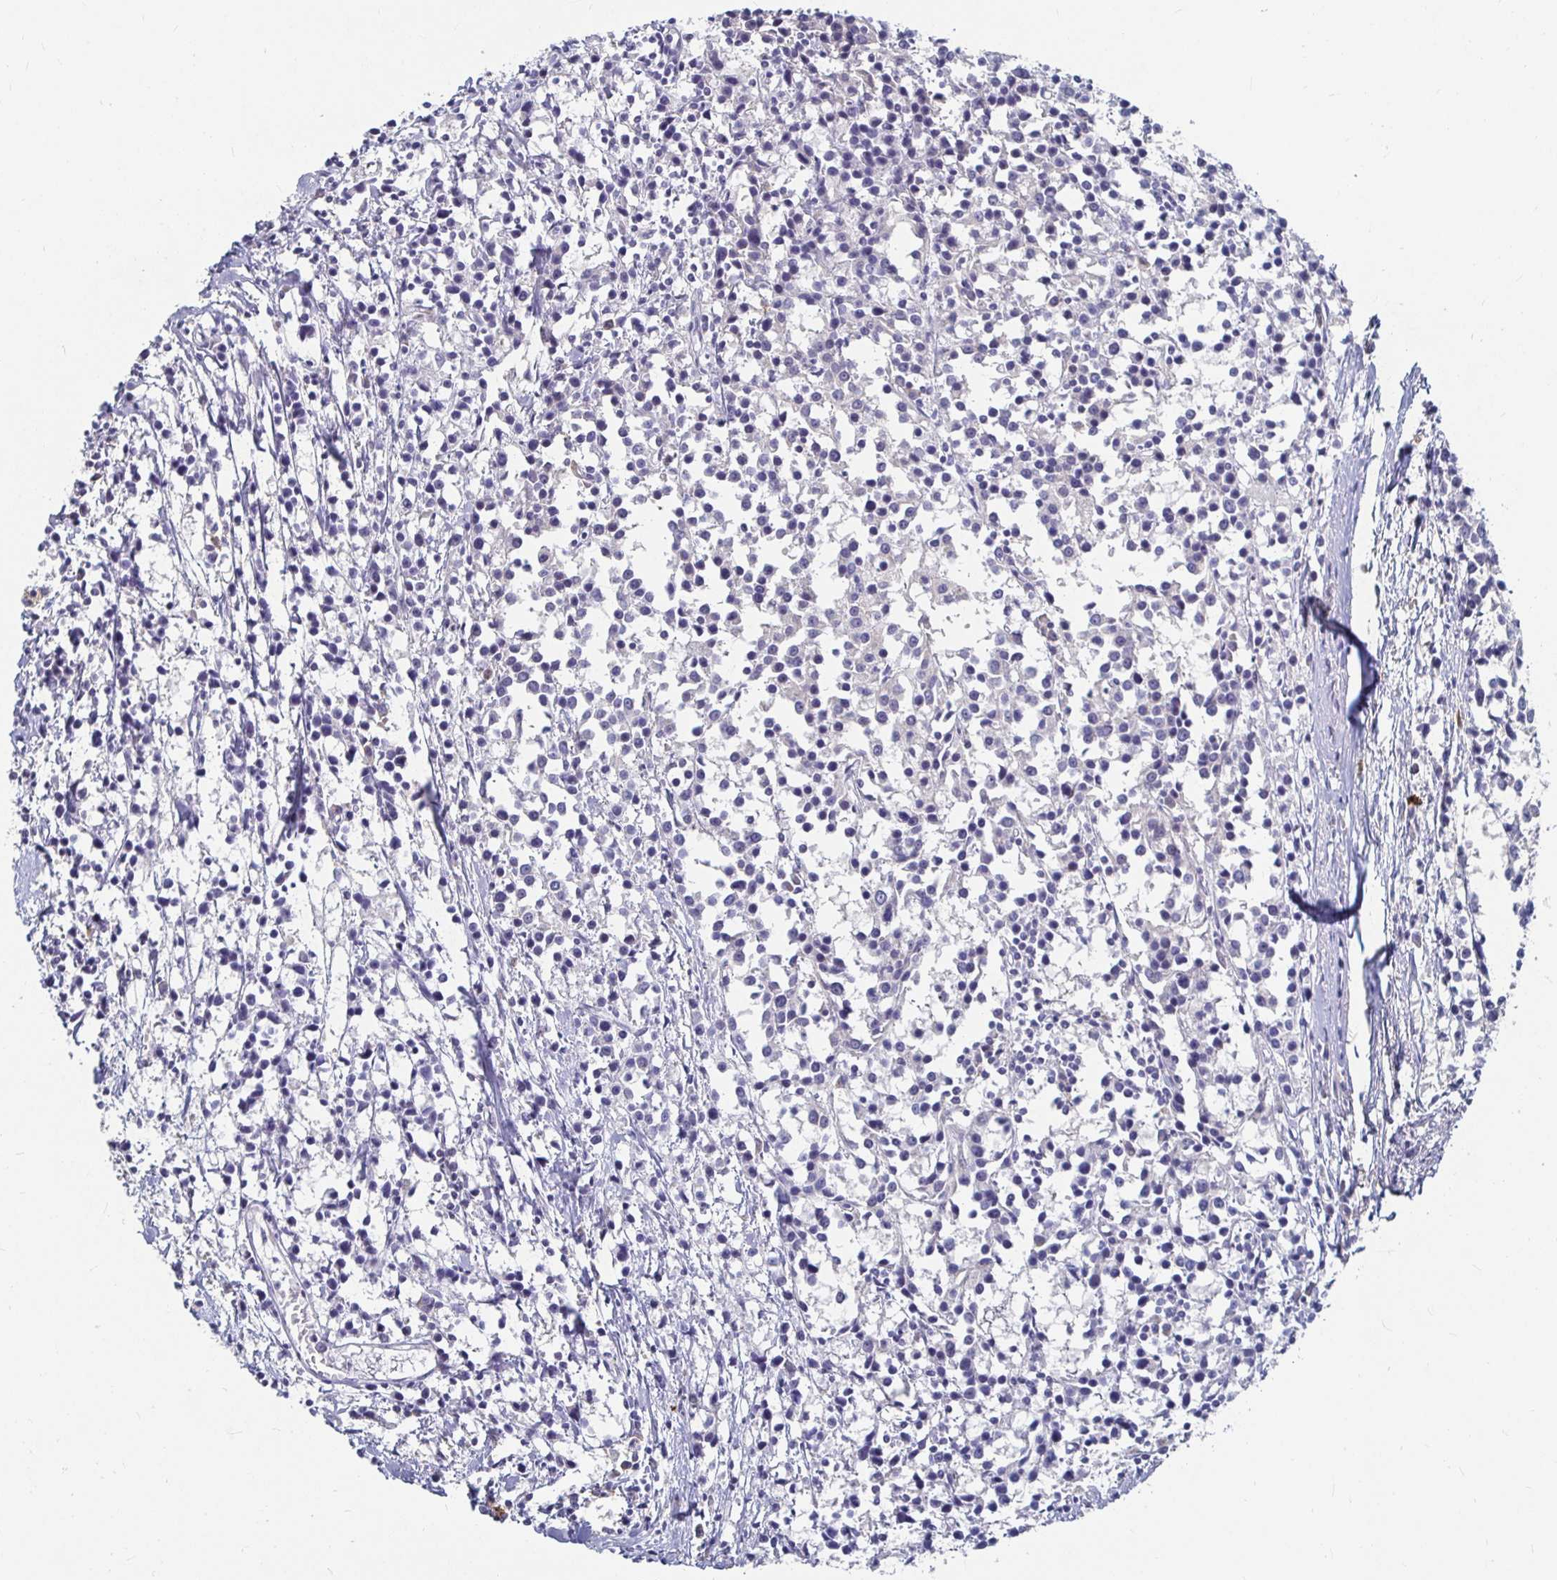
{"staining": {"intensity": "negative", "quantity": "none", "location": "none"}, "tissue": "breast cancer", "cell_type": "Tumor cells", "image_type": "cancer", "snomed": [{"axis": "morphology", "description": "Duct carcinoma"}, {"axis": "topography", "description": "Breast"}], "caption": "Breast cancer was stained to show a protein in brown. There is no significant positivity in tumor cells.", "gene": "RNF144B", "patient": {"sex": "female", "age": 80}}